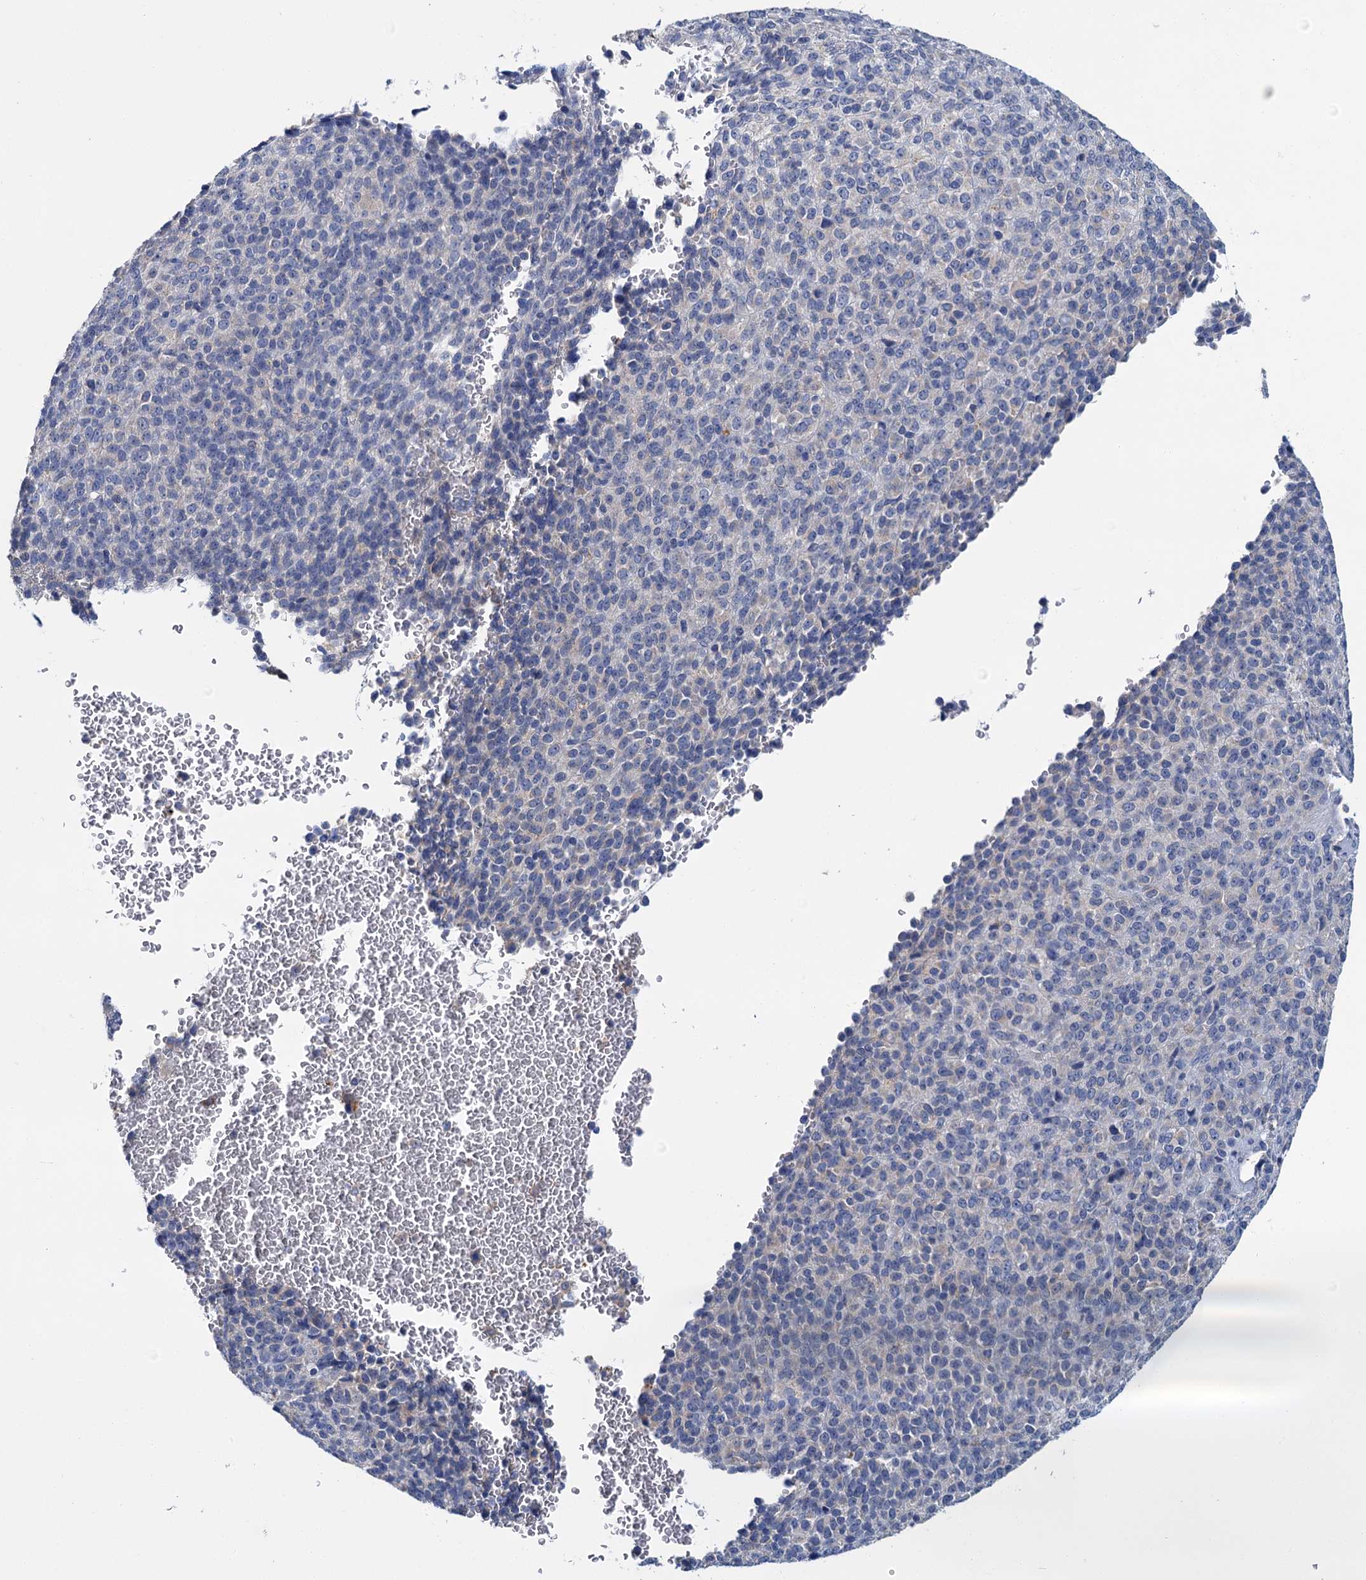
{"staining": {"intensity": "negative", "quantity": "none", "location": "none"}, "tissue": "melanoma", "cell_type": "Tumor cells", "image_type": "cancer", "snomed": [{"axis": "morphology", "description": "Malignant melanoma, Metastatic site"}, {"axis": "topography", "description": "Brain"}], "caption": "Malignant melanoma (metastatic site) stained for a protein using IHC exhibits no positivity tumor cells.", "gene": "FGFR2", "patient": {"sex": "female", "age": 56}}